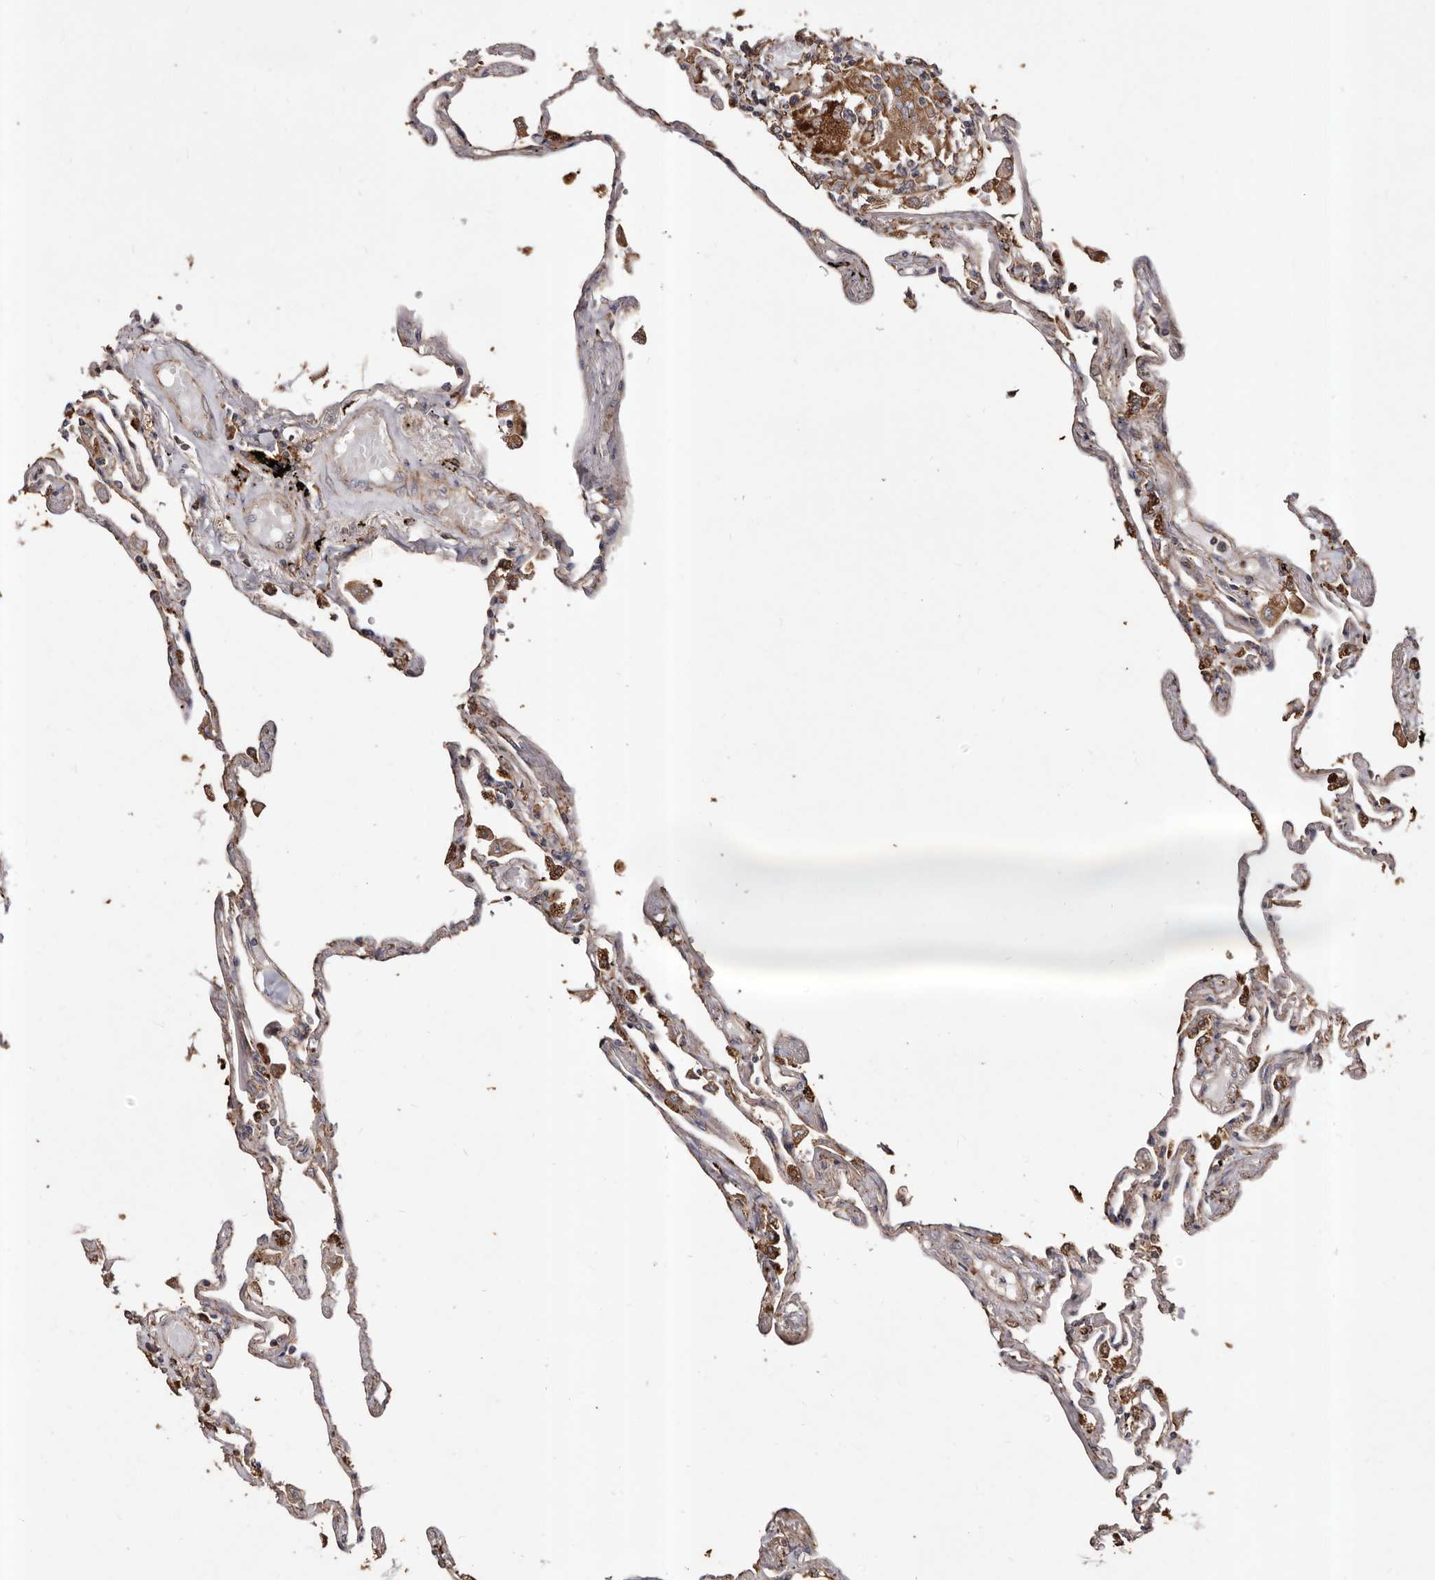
{"staining": {"intensity": "moderate", "quantity": "25%-75%", "location": "cytoplasmic/membranous"}, "tissue": "lung", "cell_type": "Alveolar cells", "image_type": "normal", "snomed": [{"axis": "morphology", "description": "Normal tissue, NOS"}, {"axis": "topography", "description": "Lung"}], "caption": "A high-resolution image shows immunohistochemistry (IHC) staining of unremarkable lung, which demonstrates moderate cytoplasmic/membranous staining in about 25%-75% of alveolar cells.", "gene": "STEAP2", "patient": {"sex": "female", "age": 67}}